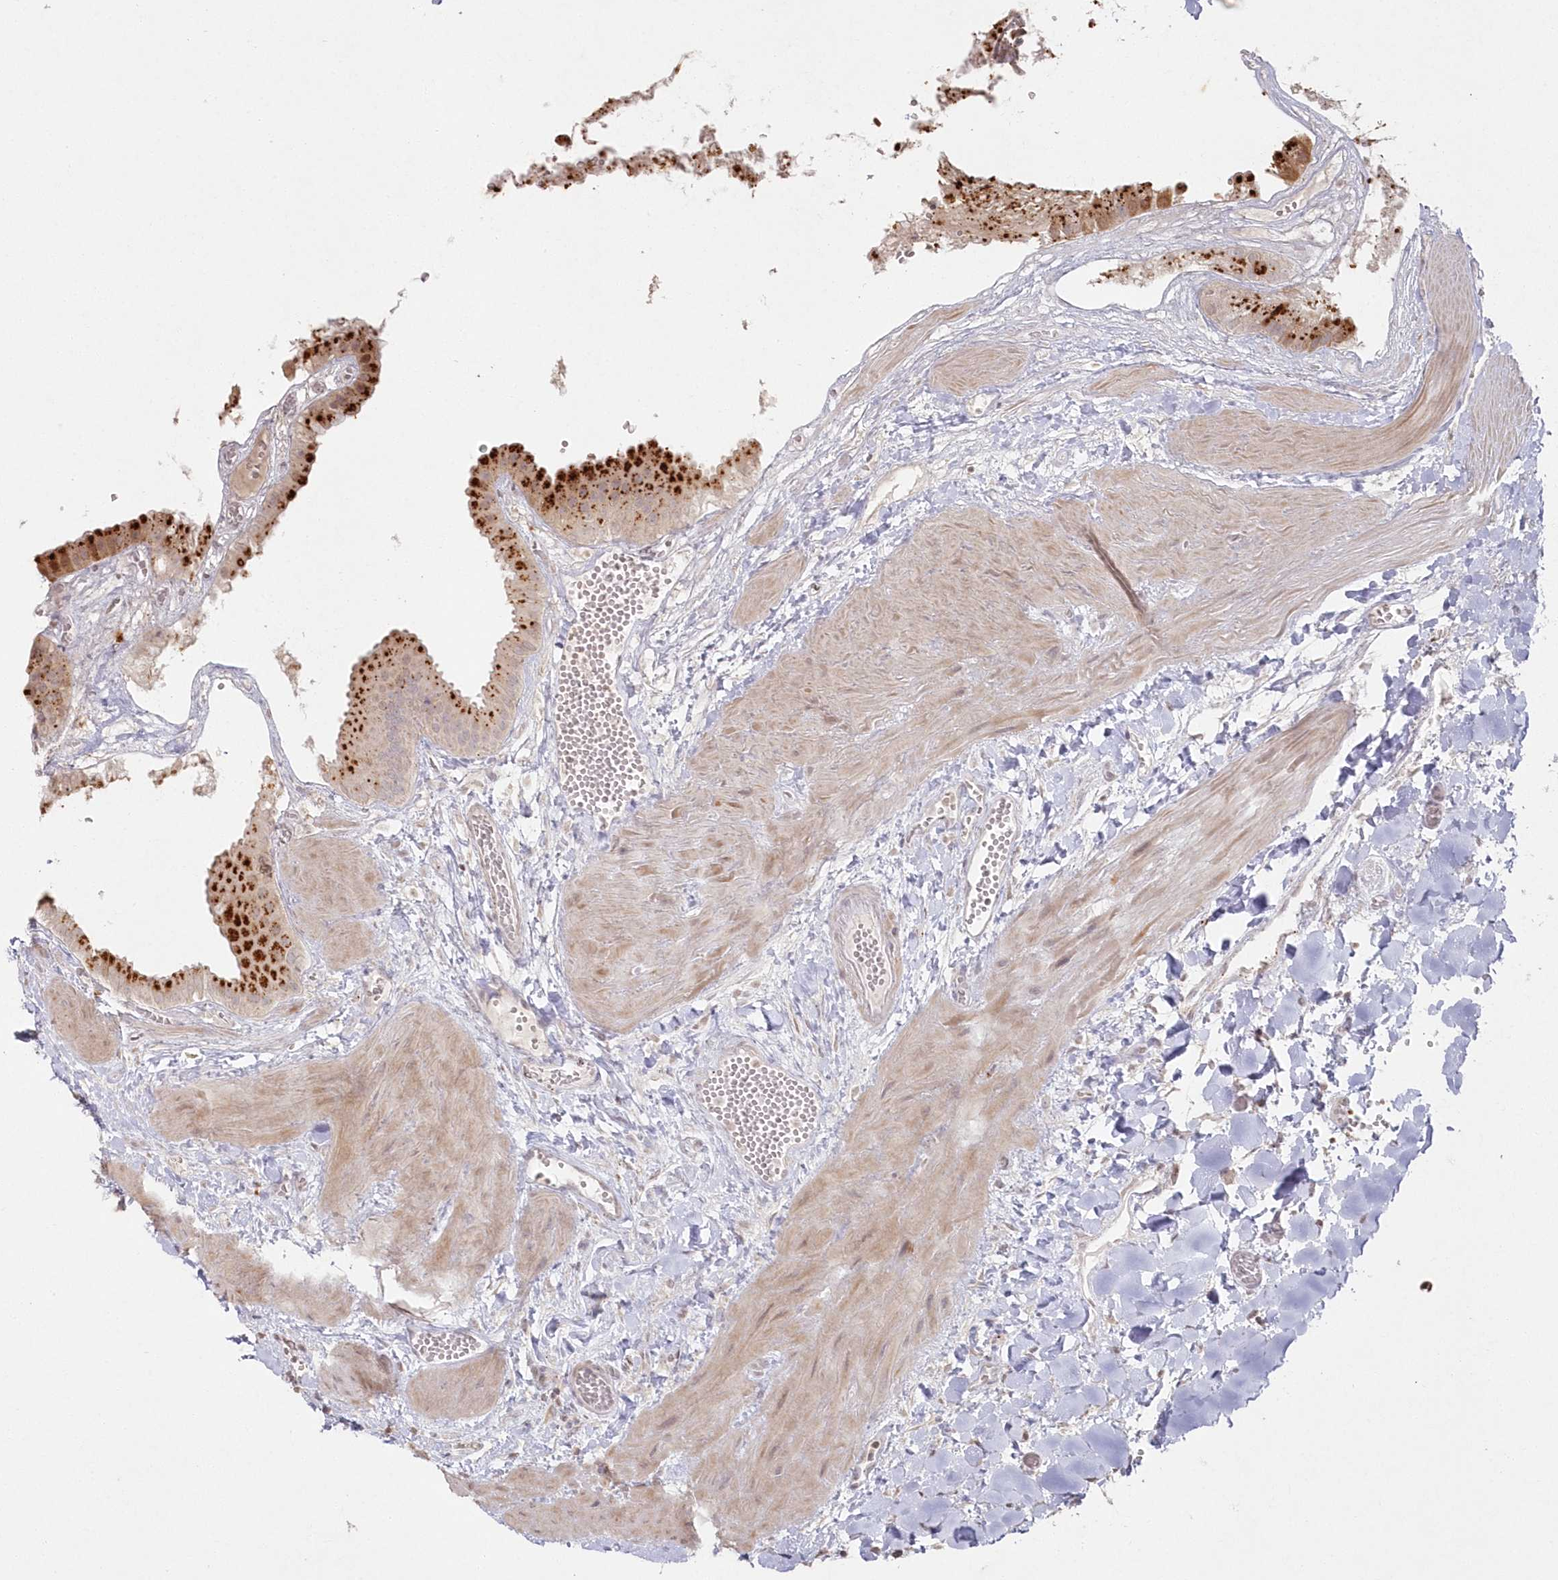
{"staining": {"intensity": "strong", "quantity": ">75%", "location": "cytoplasmic/membranous"}, "tissue": "gallbladder", "cell_type": "Glandular cells", "image_type": "normal", "snomed": [{"axis": "morphology", "description": "Normal tissue, NOS"}, {"axis": "topography", "description": "Gallbladder"}], "caption": "The micrograph demonstrates immunohistochemical staining of normal gallbladder. There is strong cytoplasmic/membranous staining is identified in approximately >75% of glandular cells. (DAB (3,3'-diaminobenzidine) IHC with brightfield microscopy, high magnification).", "gene": "ARSB", "patient": {"sex": "male", "age": 55}}